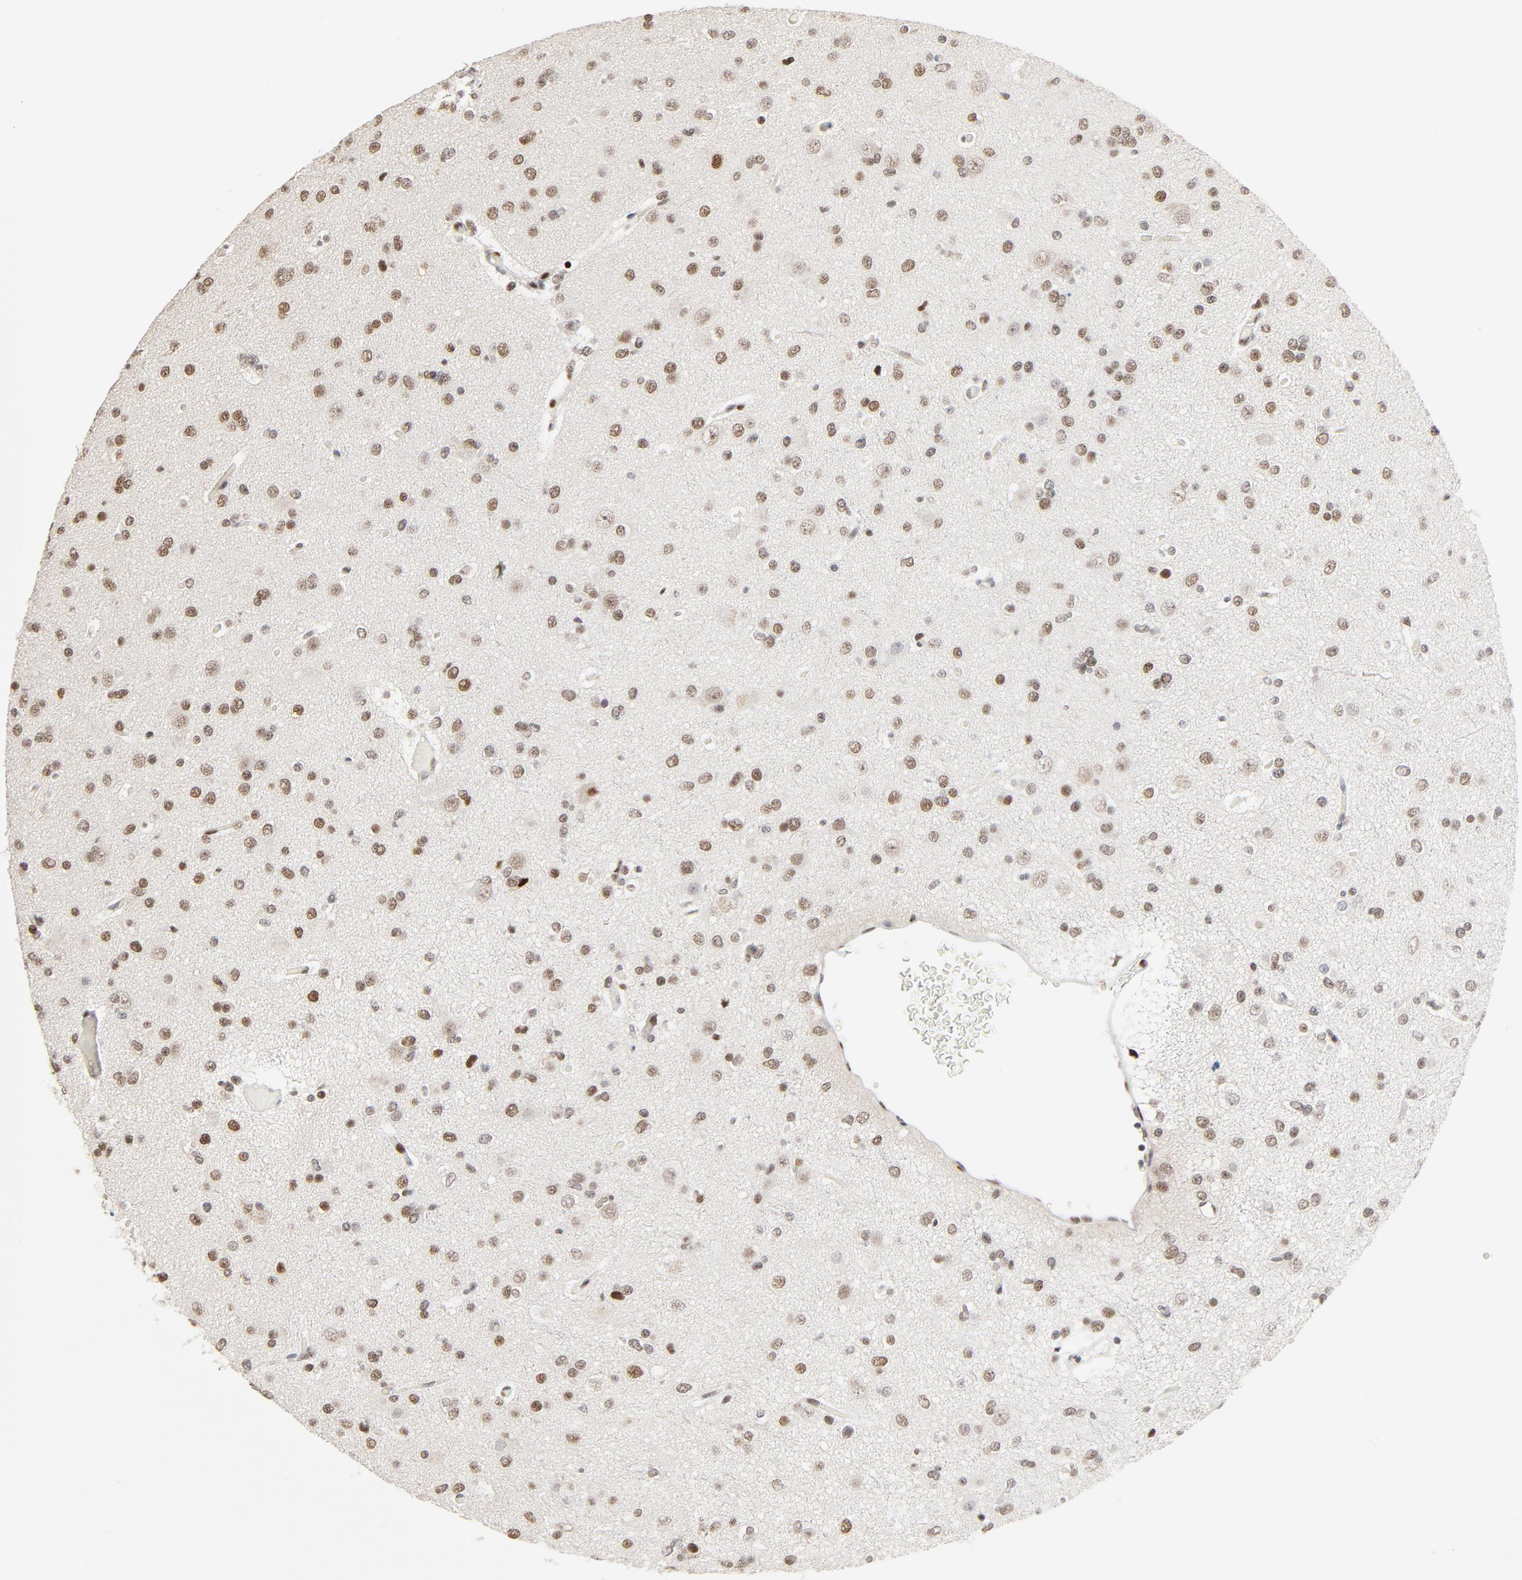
{"staining": {"intensity": "moderate", "quantity": ">75%", "location": "cytoplasmic/membranous,nuclear"}, "tissue": "glioma", "cell_type": "Tumor cells", "image_type": "cancer", "snomed": [{"axis": "morphology", "description": "Glioma, malignant, Low grade"}, {"axis": "topography", "description": "Brain"}], "caption": "This histopathology image displays IHC staining of human glioma, with medium moderate cytoplasmic/membranous and nuclear staining in about >75% of tumor cells.", "gene": "GTF2I", "patient": {"sex": "male", "age": 42}}